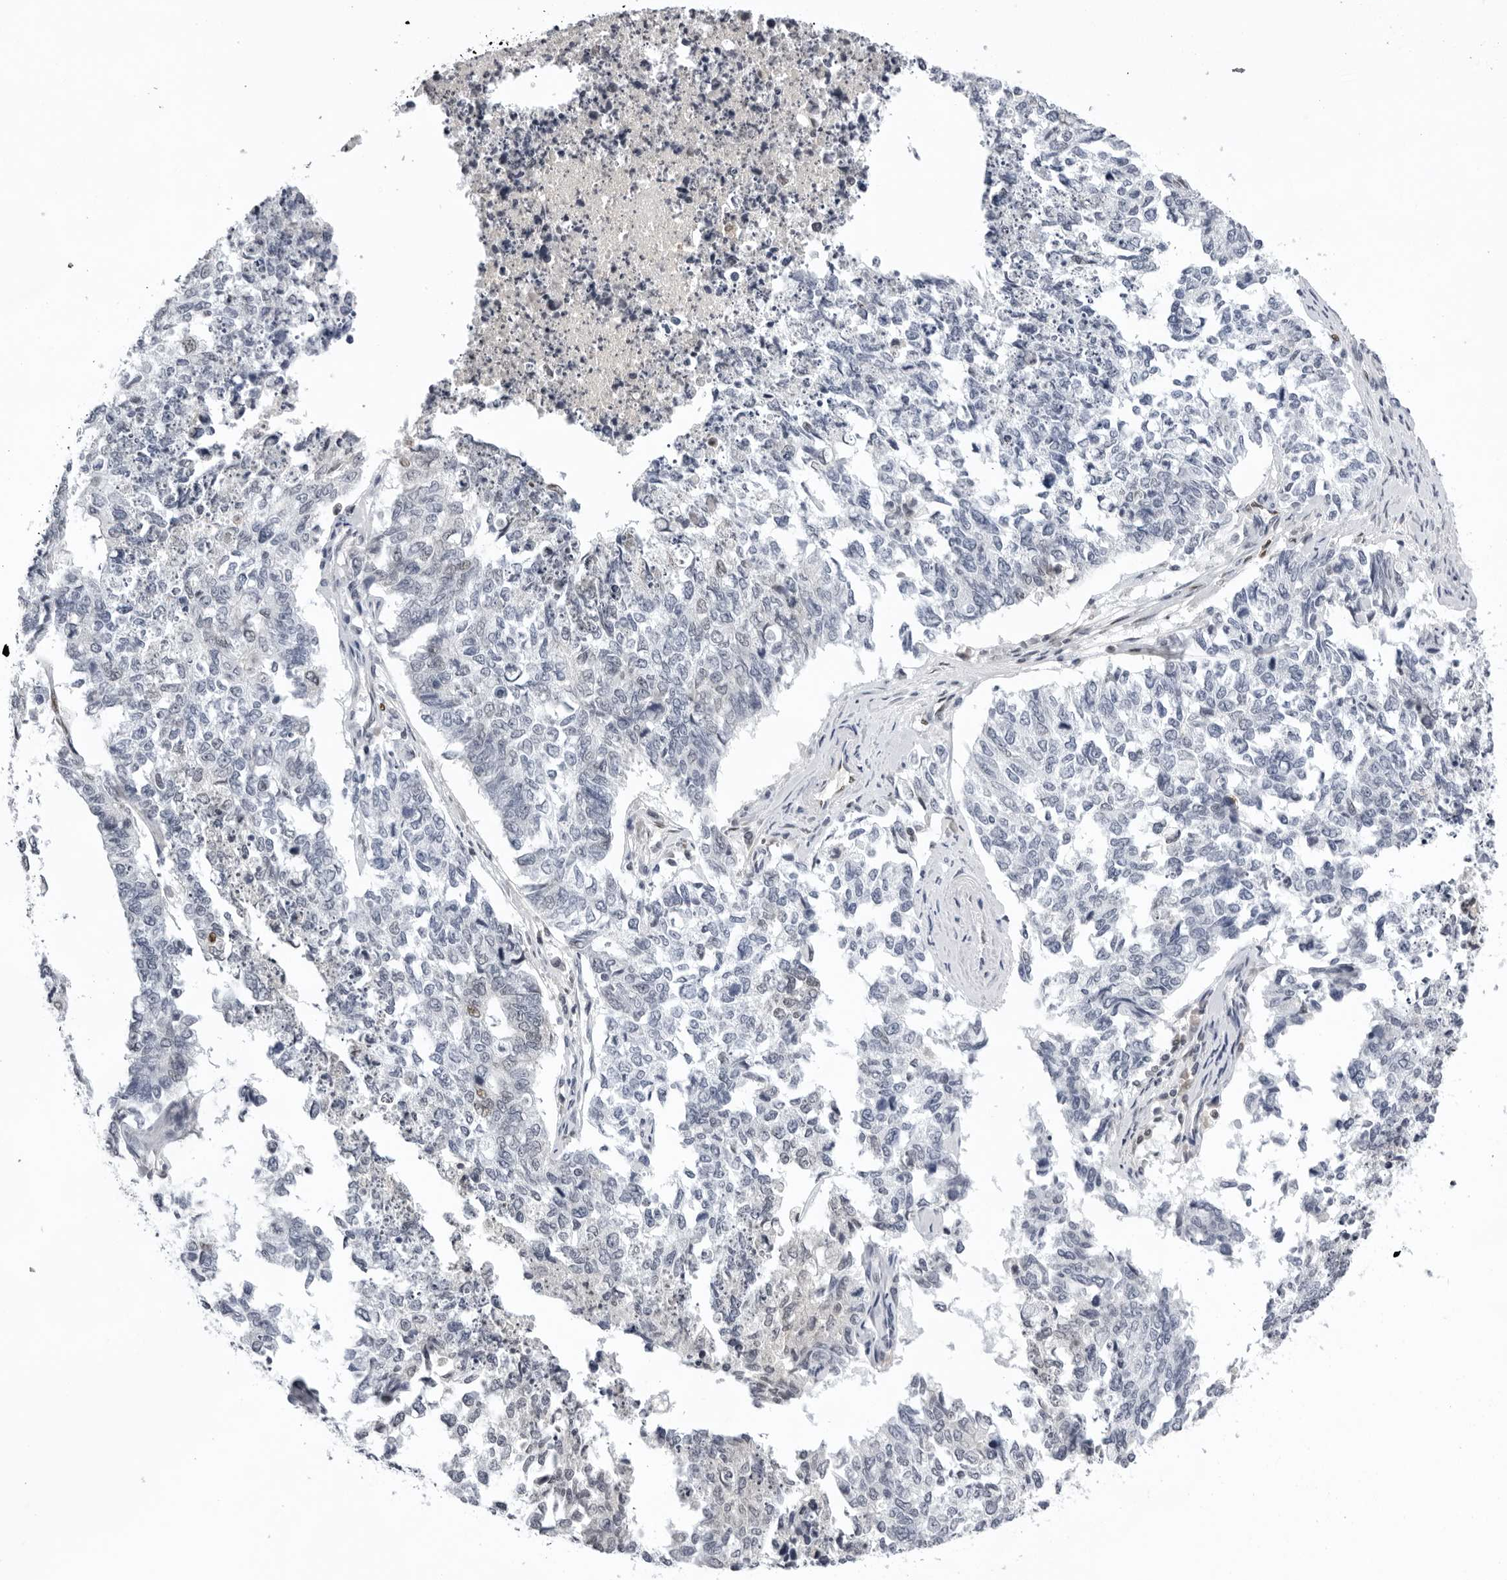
{"staining": {"intensity": "weak", "quantity": "<25%", "location": "nuclear"}, "tissue": "cervical cancer", "cell_type": "Tumor cells", "image_type": "cancer", "snomed": [{"axis": "morphology", "description": "Squamous cell carcinoma, NOS"}, {"axis": "topography", "description": "Cervix"}], "caption": "There is no significant staining in tumor cells of cervical squamous cell carcinoma.", "gene": "OGG1", "patient": {"sex": "female", "age": 63}}